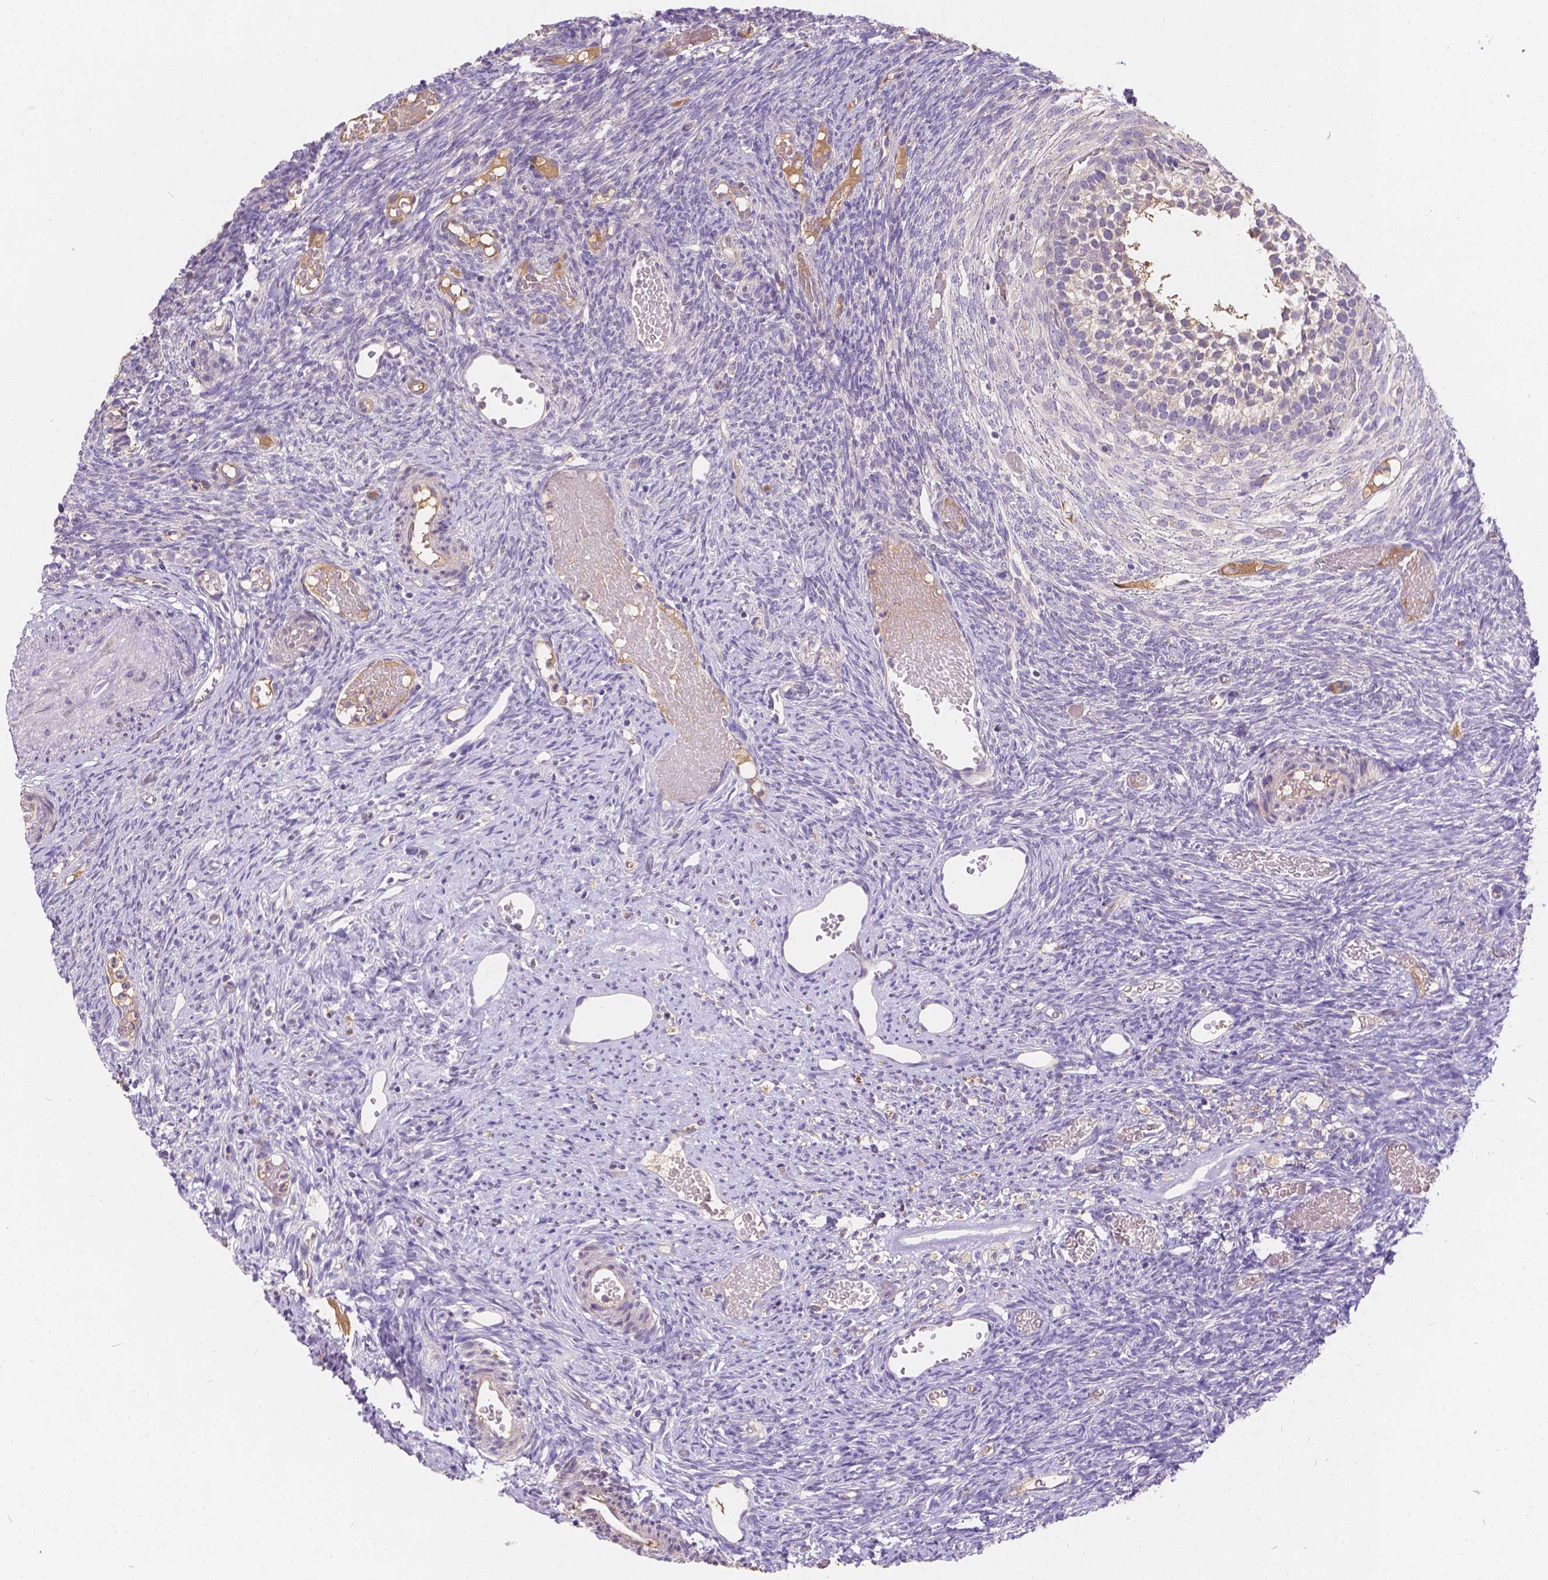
{"staining": {"intensity": "negative", "quantity": "none", "location": "none"}, "tissue": "ovary", "cell_type": "Follicle cells", "image_type": "normal", "snomed": [{"axis": "morphology", "description": "Normal tissue, NOS"}, {"axis": "topography", "description": "Ovary"}], "caption": "Immunohistochemical staining of unremarkable human ovary reveals no significant expression in follicle cells.", "gene": "CDK10", "patient": {"sex": "female", "age": 39}}